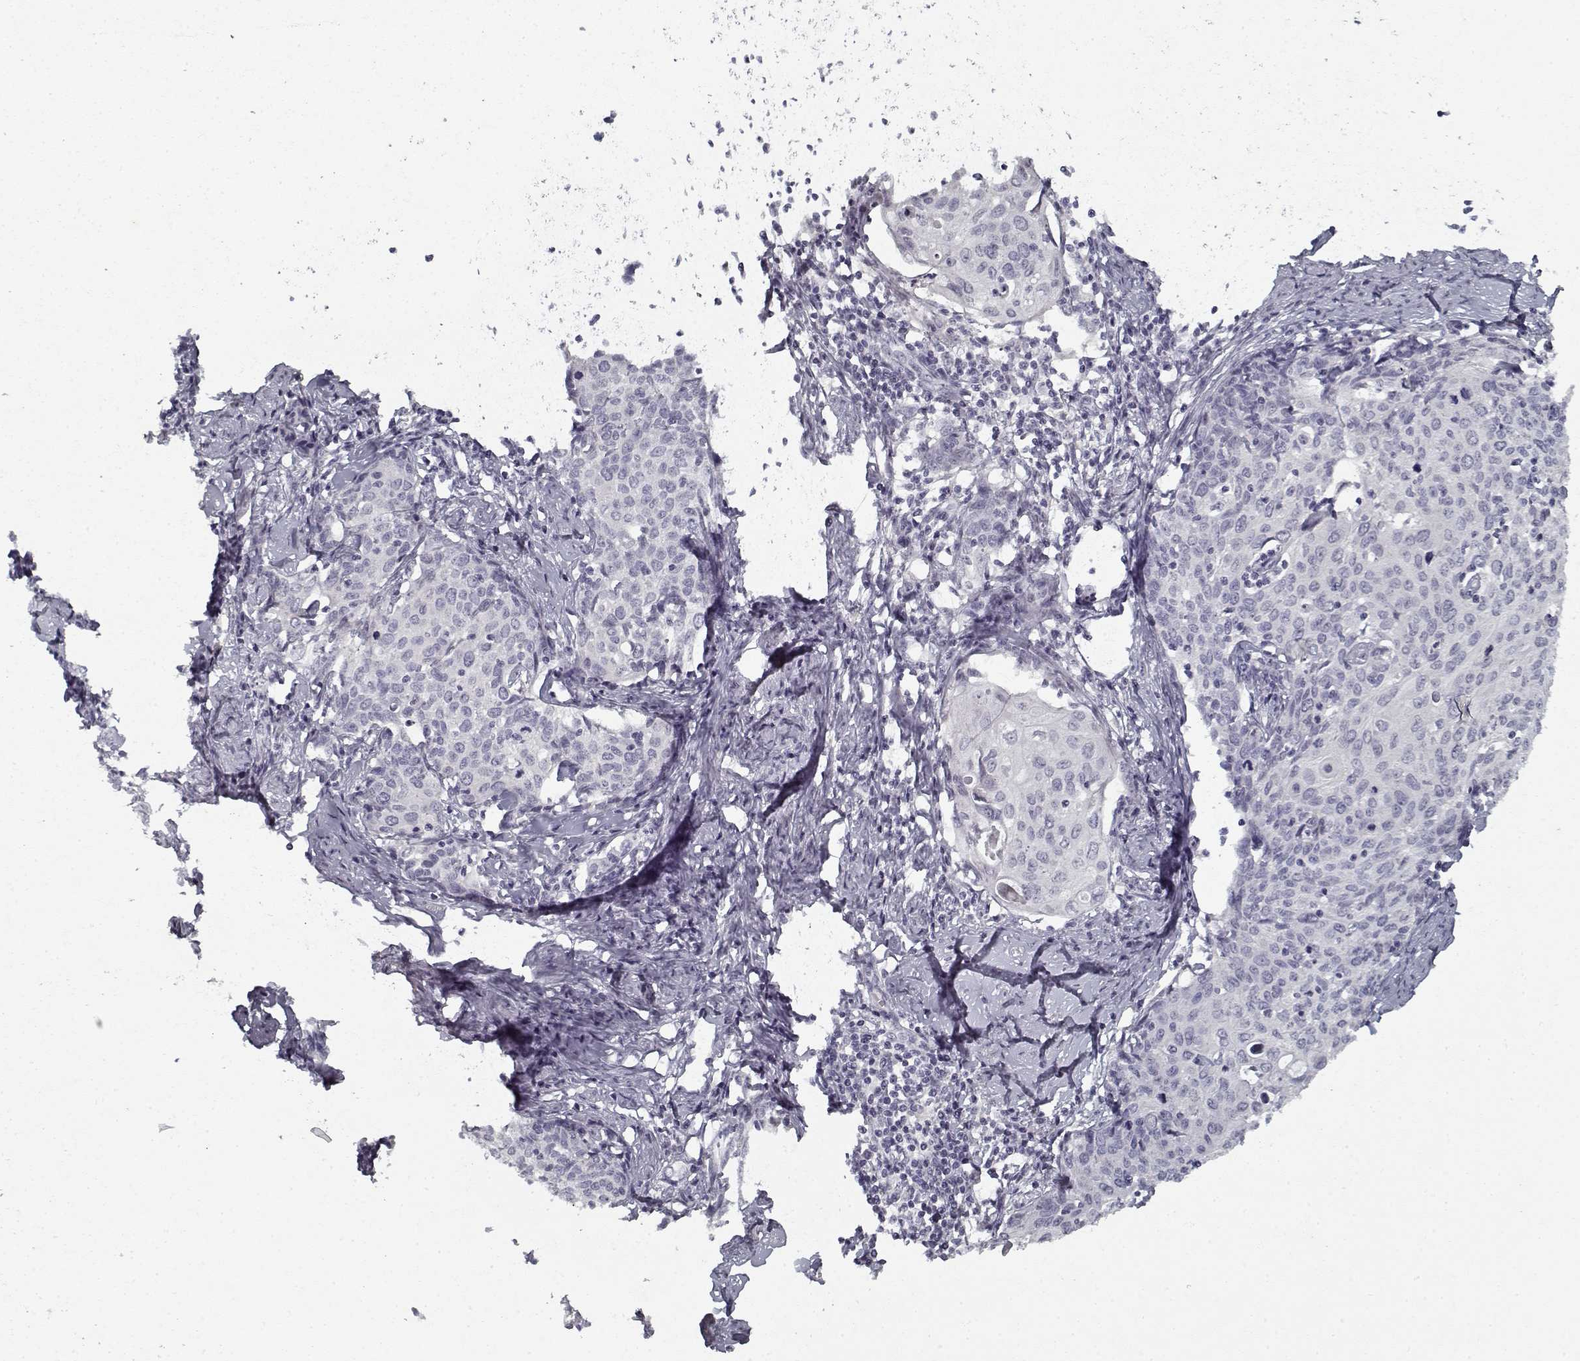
{"staining": {"intensity": "negative", "quantity": "none", "location": "none"}, "tissue": "cervical cancer", "cell_type": "Tumor cells", "image_type": "cancer", "snomed": [{"axis": "morphology", "description": "Squamous cell carcinoma, NOS"}, {"axis": "topography", "description": "Cervix"}], "caption": "Cervical squamous cell carcinoma was stained to show a protein in brown. There is no significant positivity in tumor cells.", "gene": "GAD2", "patient": {"sex": "female", "age": 62}}